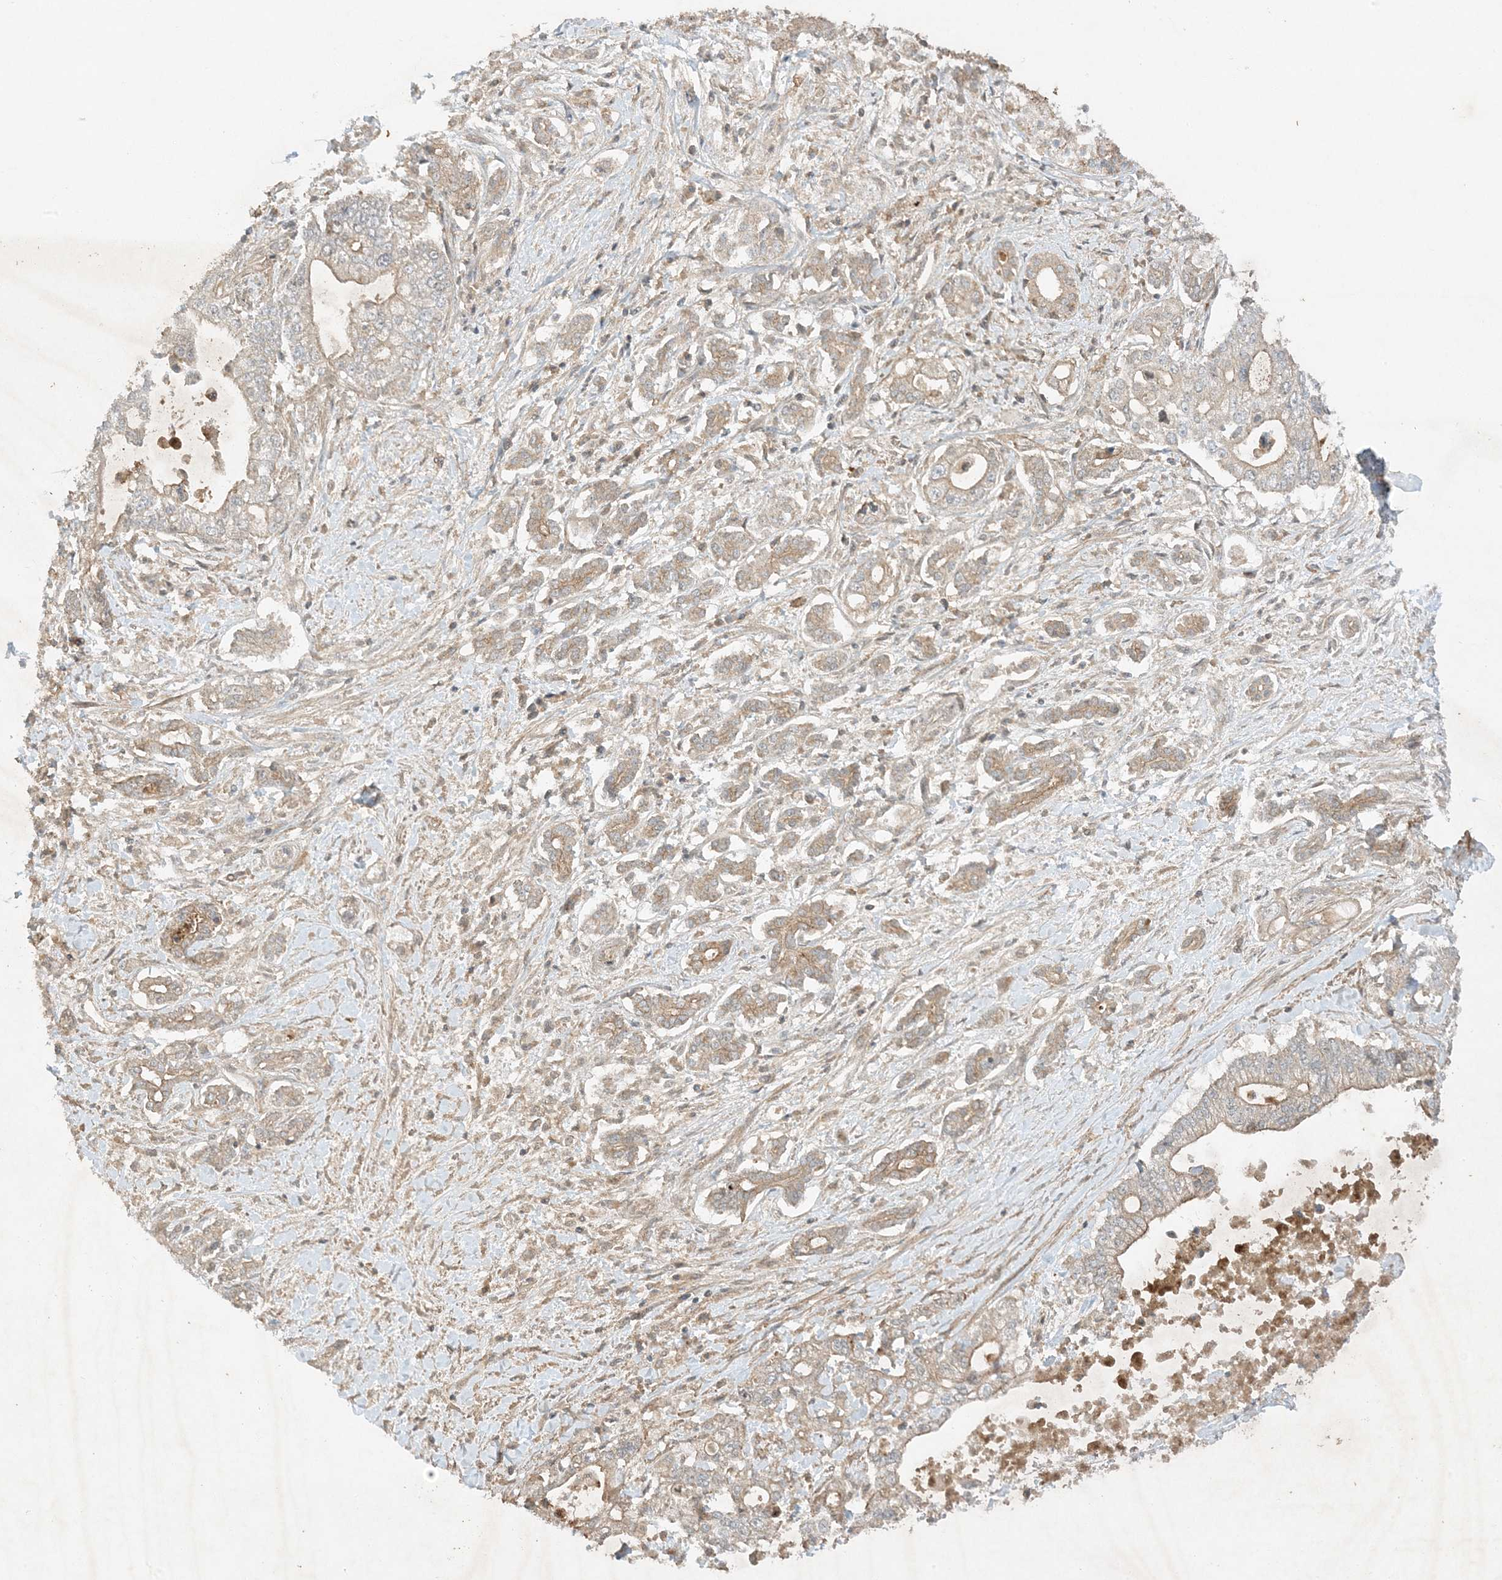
{"staining": {"intensity": "weak", "quantity": "<25%", "location": "cytoplasmic/membranous"}, "tissue": "pancreatic cancer", "cell_type": "Tumor cells", "image_type": "cancer", "snomed": [{"axis": "morphology", "description": "Adenocarcinoma, NOS"}, {"axis": "topography", "description": "Pancreas"}], "caption": "Pancreatic cancer (adenocarcinoma) was stained to show a protein in brown. There is no significant expression in tumor cells.", "gene": "XRN1", "patient": {"sex": "male", "age": 69}}